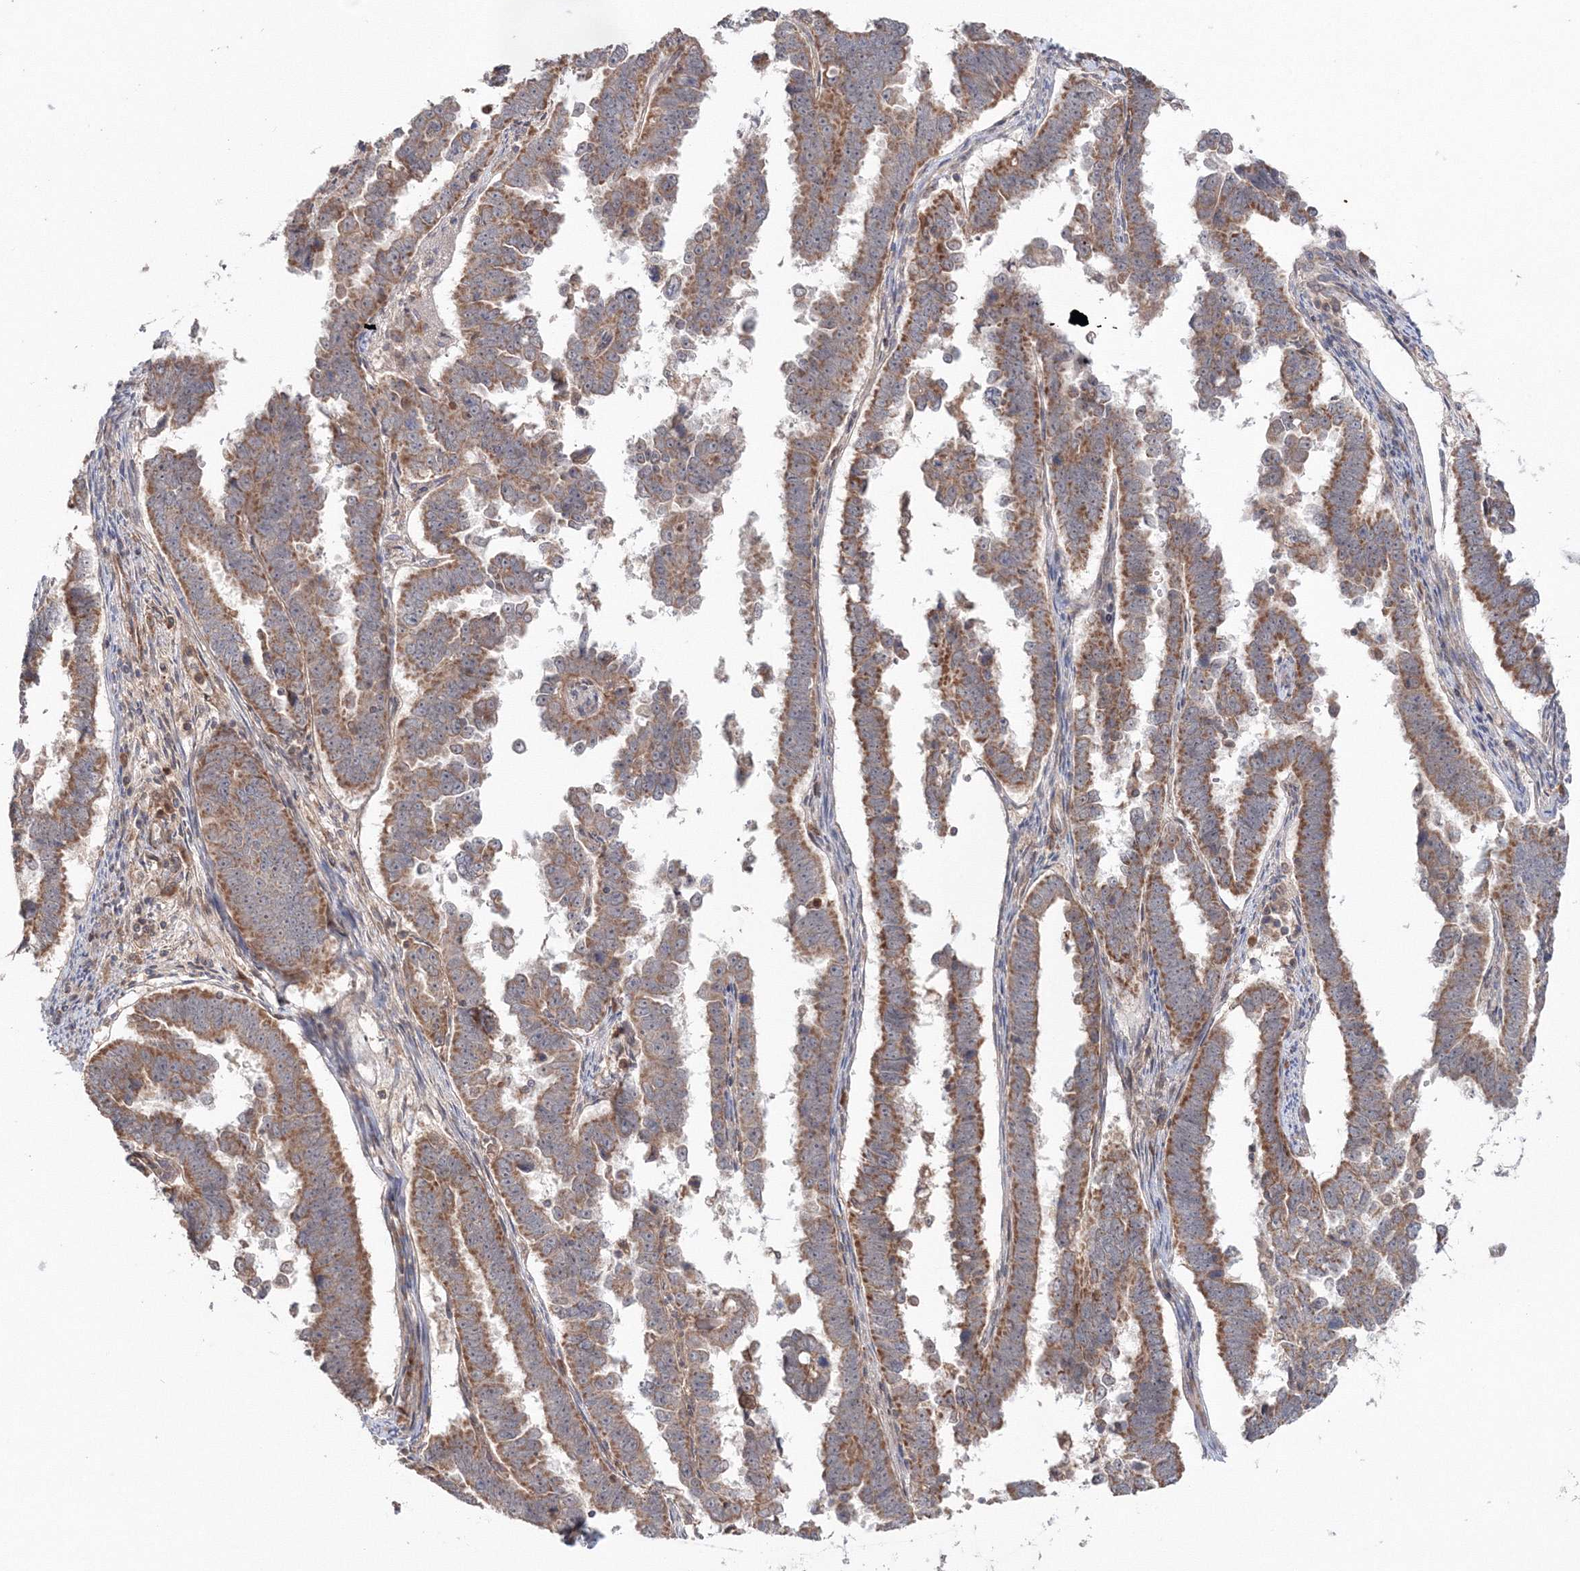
{"staining": {"intensity": "moderate", "quantity": ">75%", "location": "cytoplasmic/membranous"}, "tissue": "endometrial cancer", "cell_type": "Tumor cells", "image_type": "cancer", "snomed": [{"axis": "morphology", "description": "Adenocarcinoma, NOS"}, {"axis": "topography", "description": "Endometrium"}], "caption": "This photomicrograph demonstrates immunohistochemistry staining of endometrial cancer (adenocarcinoma), with medium moderate cytoplasmic/membranous positivity in approximately >75% of tumor cells.", "gene": "NOA1", "patient": {"sex": "female", "age": 75}}